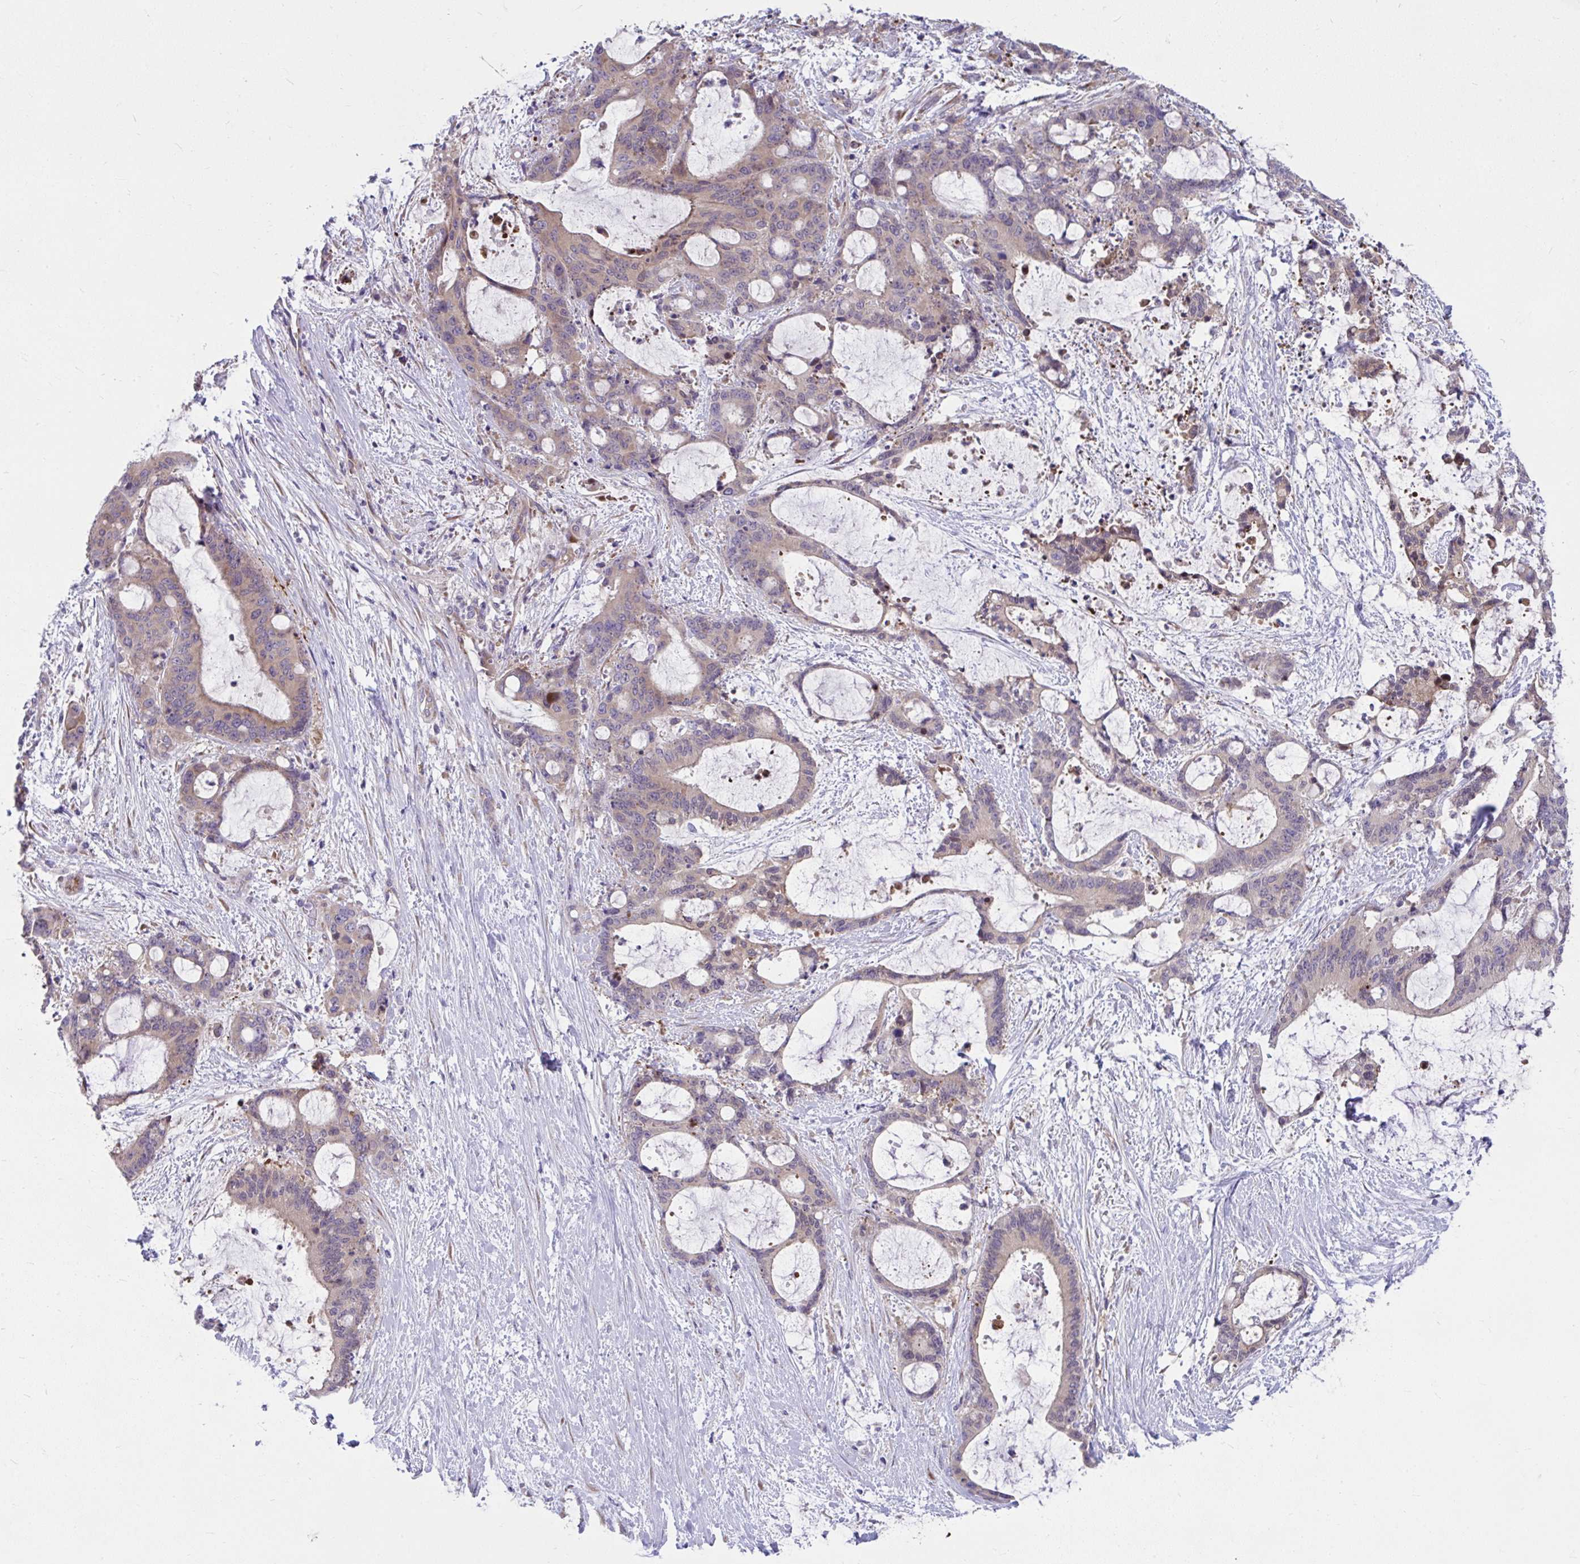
{"staining": {"intensity": "weak", "quantity": "<25%", "location": "cytoplasmic/membranous"}, "tissue": "liver cancer", "cell_type": "Tumor cells", "image_type": "cancer", "snomed": [{"axis": "morphology", "description": "Normal tissue, NOS"}, {"axis": "morphology", "description": "Cholangiocarcinoma"}, {"axis": "topography", "description": "Liver"}, {"axis": "topography", "description": "Peripheral nerve tissue"}], "caption": "Tumor cells are negative for protein expression in human liver cancer. Brightfield microscopy of immunohistochemistry stained with DAB (brown) and hematoxylin (blue), captured at high magnification.", "gene": "PCDHB7", "patient": {"sex": "female", "age": 73}}